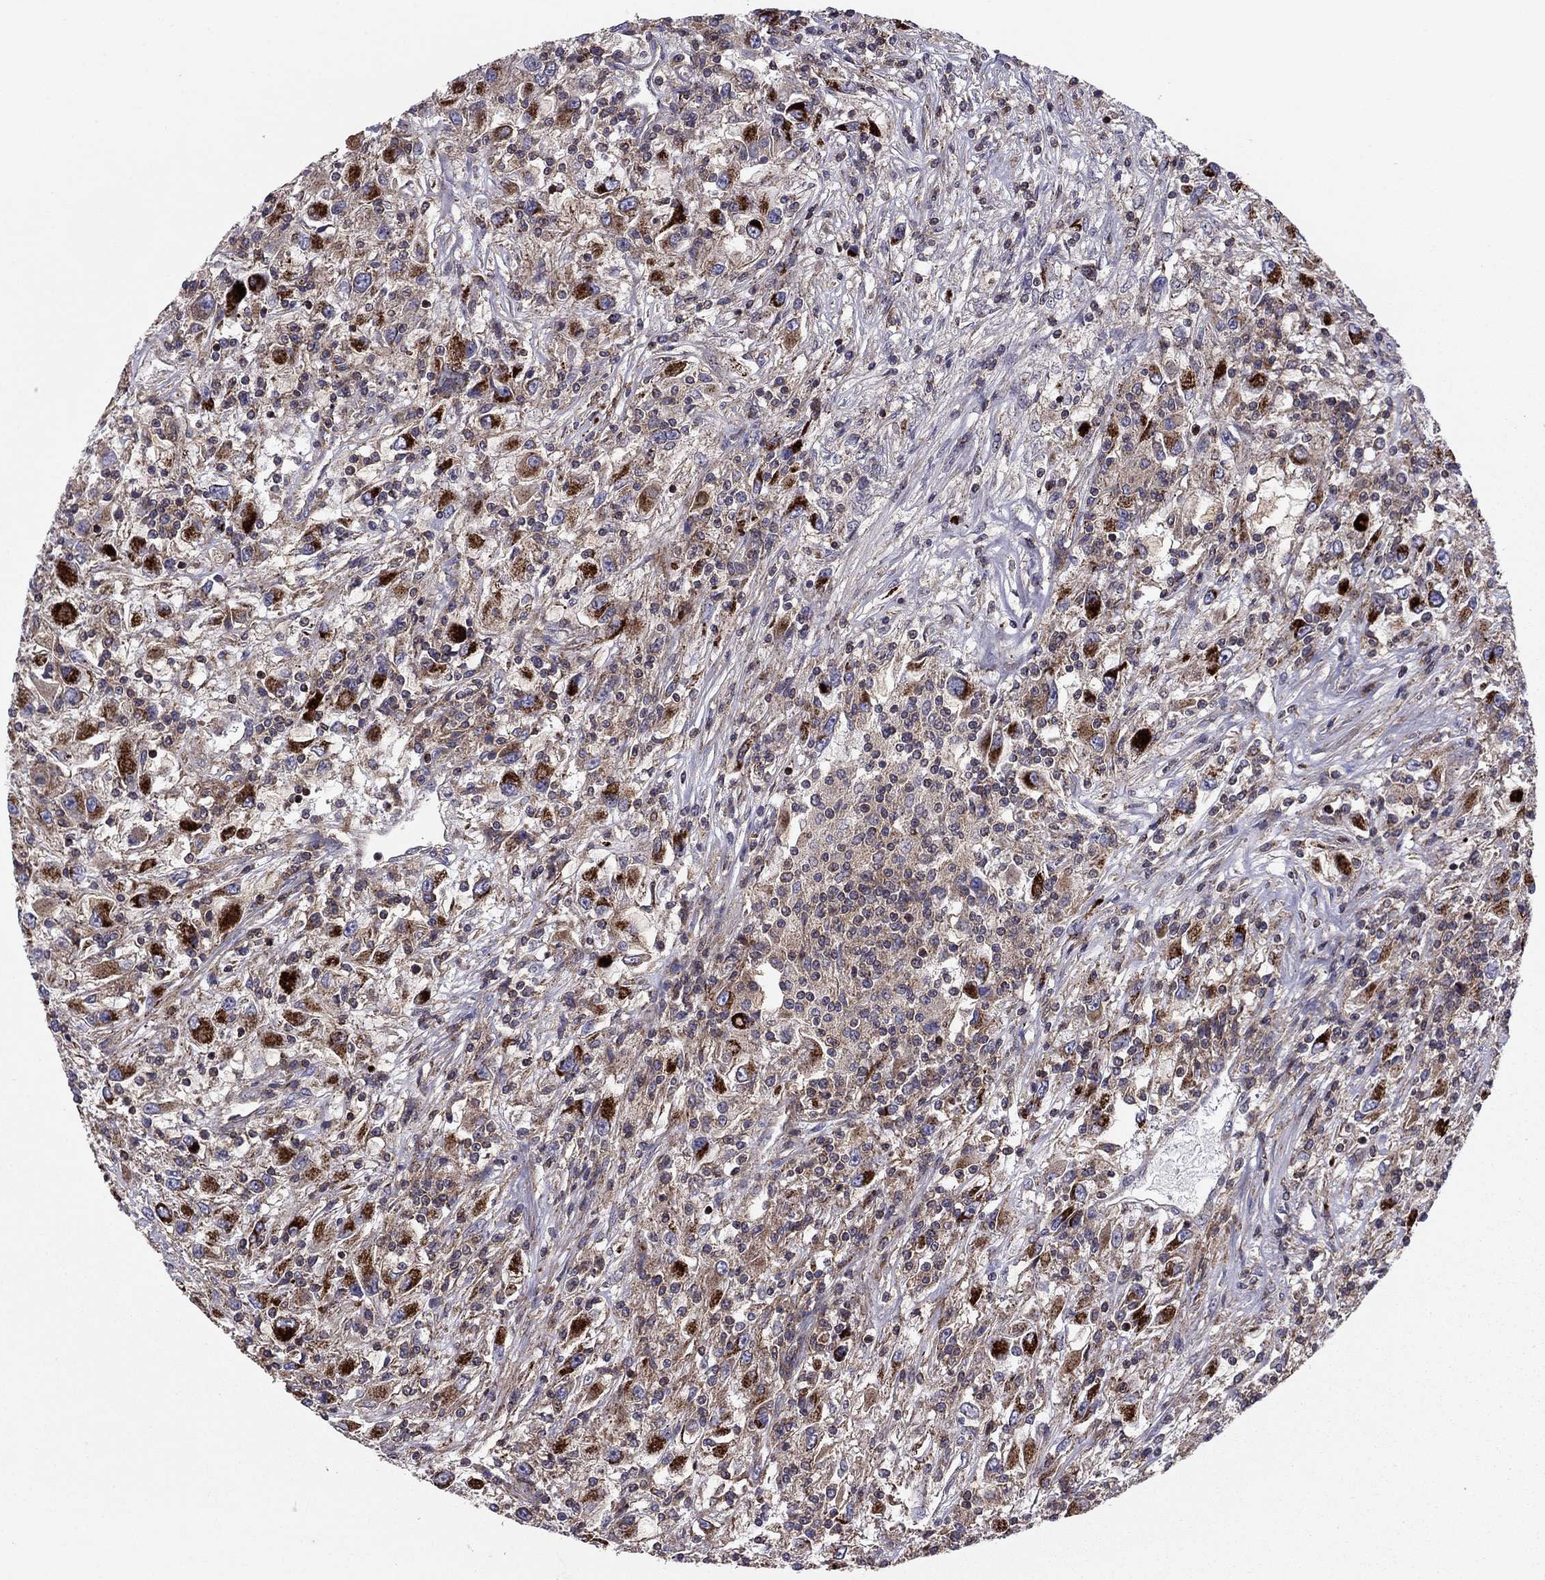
{"staining": {"intensity": "strong", "quantity": "<25%", "location": "cytoplasmic/membranous"}, "tissue": "renal cancer", "cell_type": "Tumor cells", "image_type": "cancer", "snomed": [{"axis": "morphology", "description": "Adenocarcinoma, NOS"}, {"axis": "topography", "description": "Kidney"}], "caption": "This is a photomicrograph of immunohistochemistry (IHC) staining of renal adenocarcinoma, which shows strong positivity in the cytoplasmic/membranous of tumor cells.", "gene": "ALG6", "patient": {"sex": "female", "age": 67}}